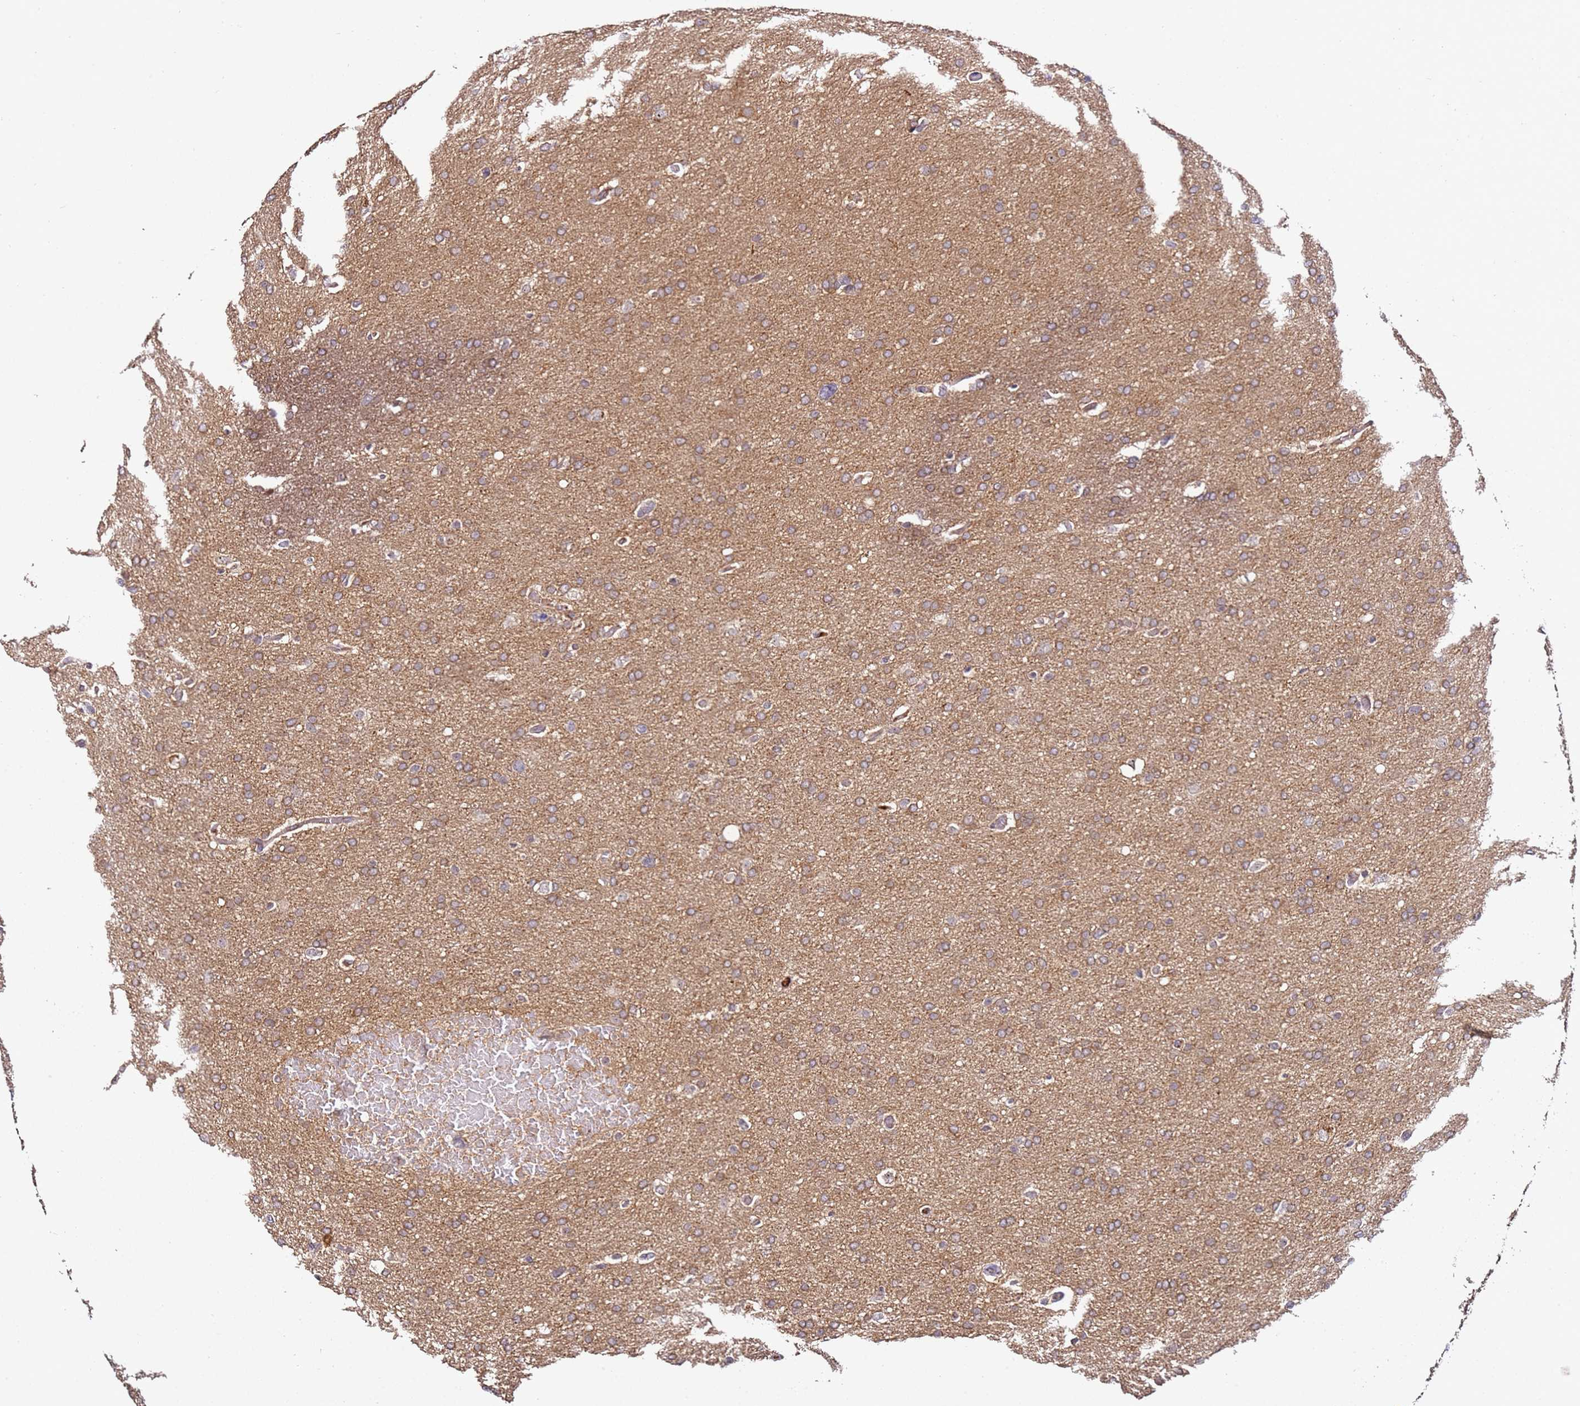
{"staining": {"intensity": "weak", "quantity": "25%-75%", "location": "cytoplasmic/membranous"}, "tissue": "glioma", "cell_type": "Tumor cells", "image_type": "cancer", "snomed": [{"axis": "morphology", "description": "Glioma, malignant, High grade"}, {"axis": "topography", "description": "Cerebral cortex"}], "caption": "High-power microscopy captured an immunohistochemistry (IHC) histopathology image of glioma, revealing weak cytoplasmic/membranous expression in approximately 25%-75% of tumor cells. Nuclei are stained in blue.", "gene": "DDX27", "patient": {"sex": "female", "age": 36}}